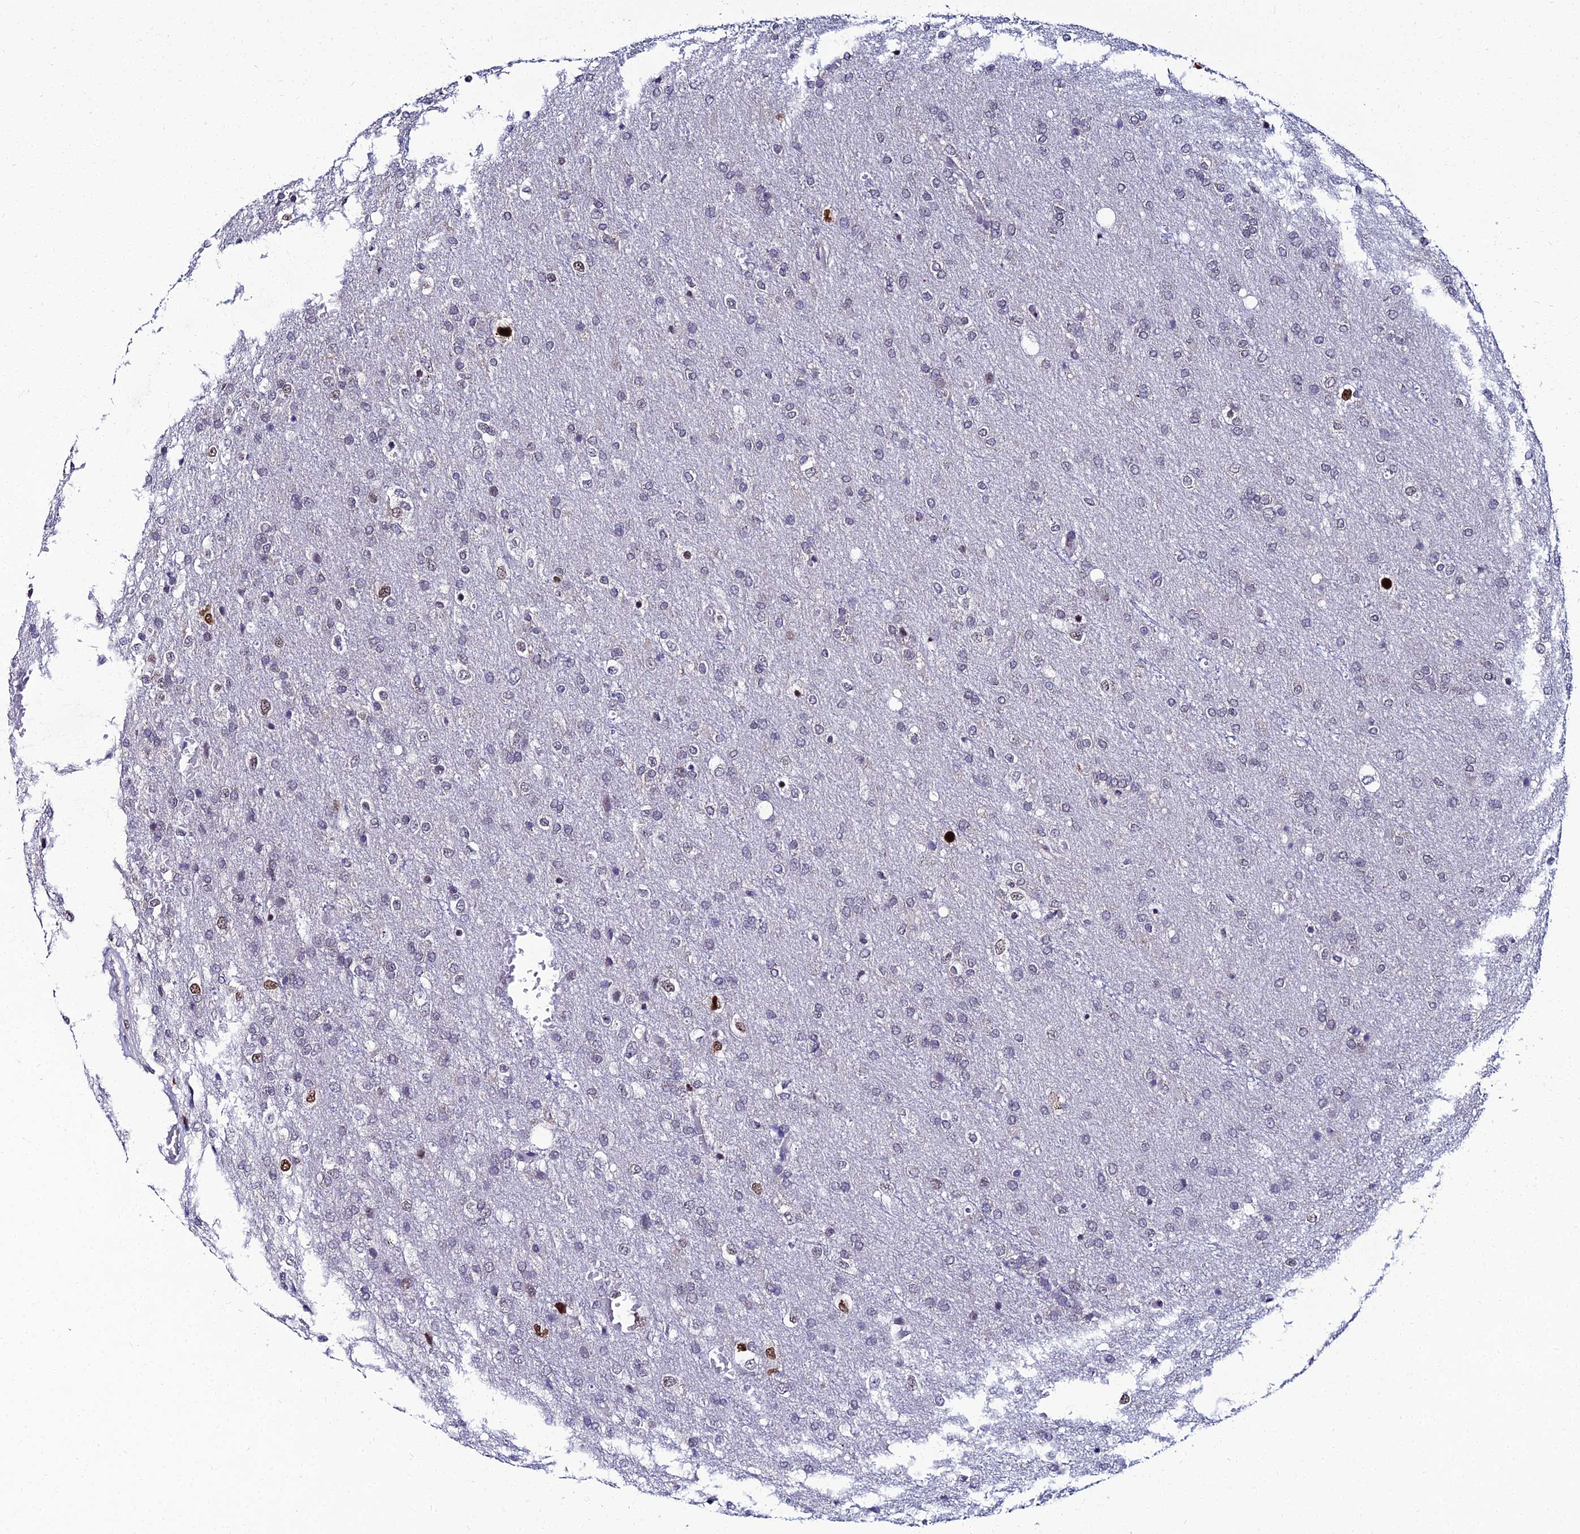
{"staining": {"intensity": "moderate", "quantity": "<25%", "location": "nuclear"}, "tissue": "glioma", "cell_type": "Tumor cells", "image_type": "cancer", "snomed": [{"axis": "morphology", "description": "Glioma, malignant, High grade"}, {"axis": "topography", "description": "Brain"}], "caption": "IHC (DAB) staining of glioma demonstrates moderate nuclear protein staining in about <25% of tumor cells.", "gene": "TAF9B", "patient": {"sex": "female", "age": 74}}